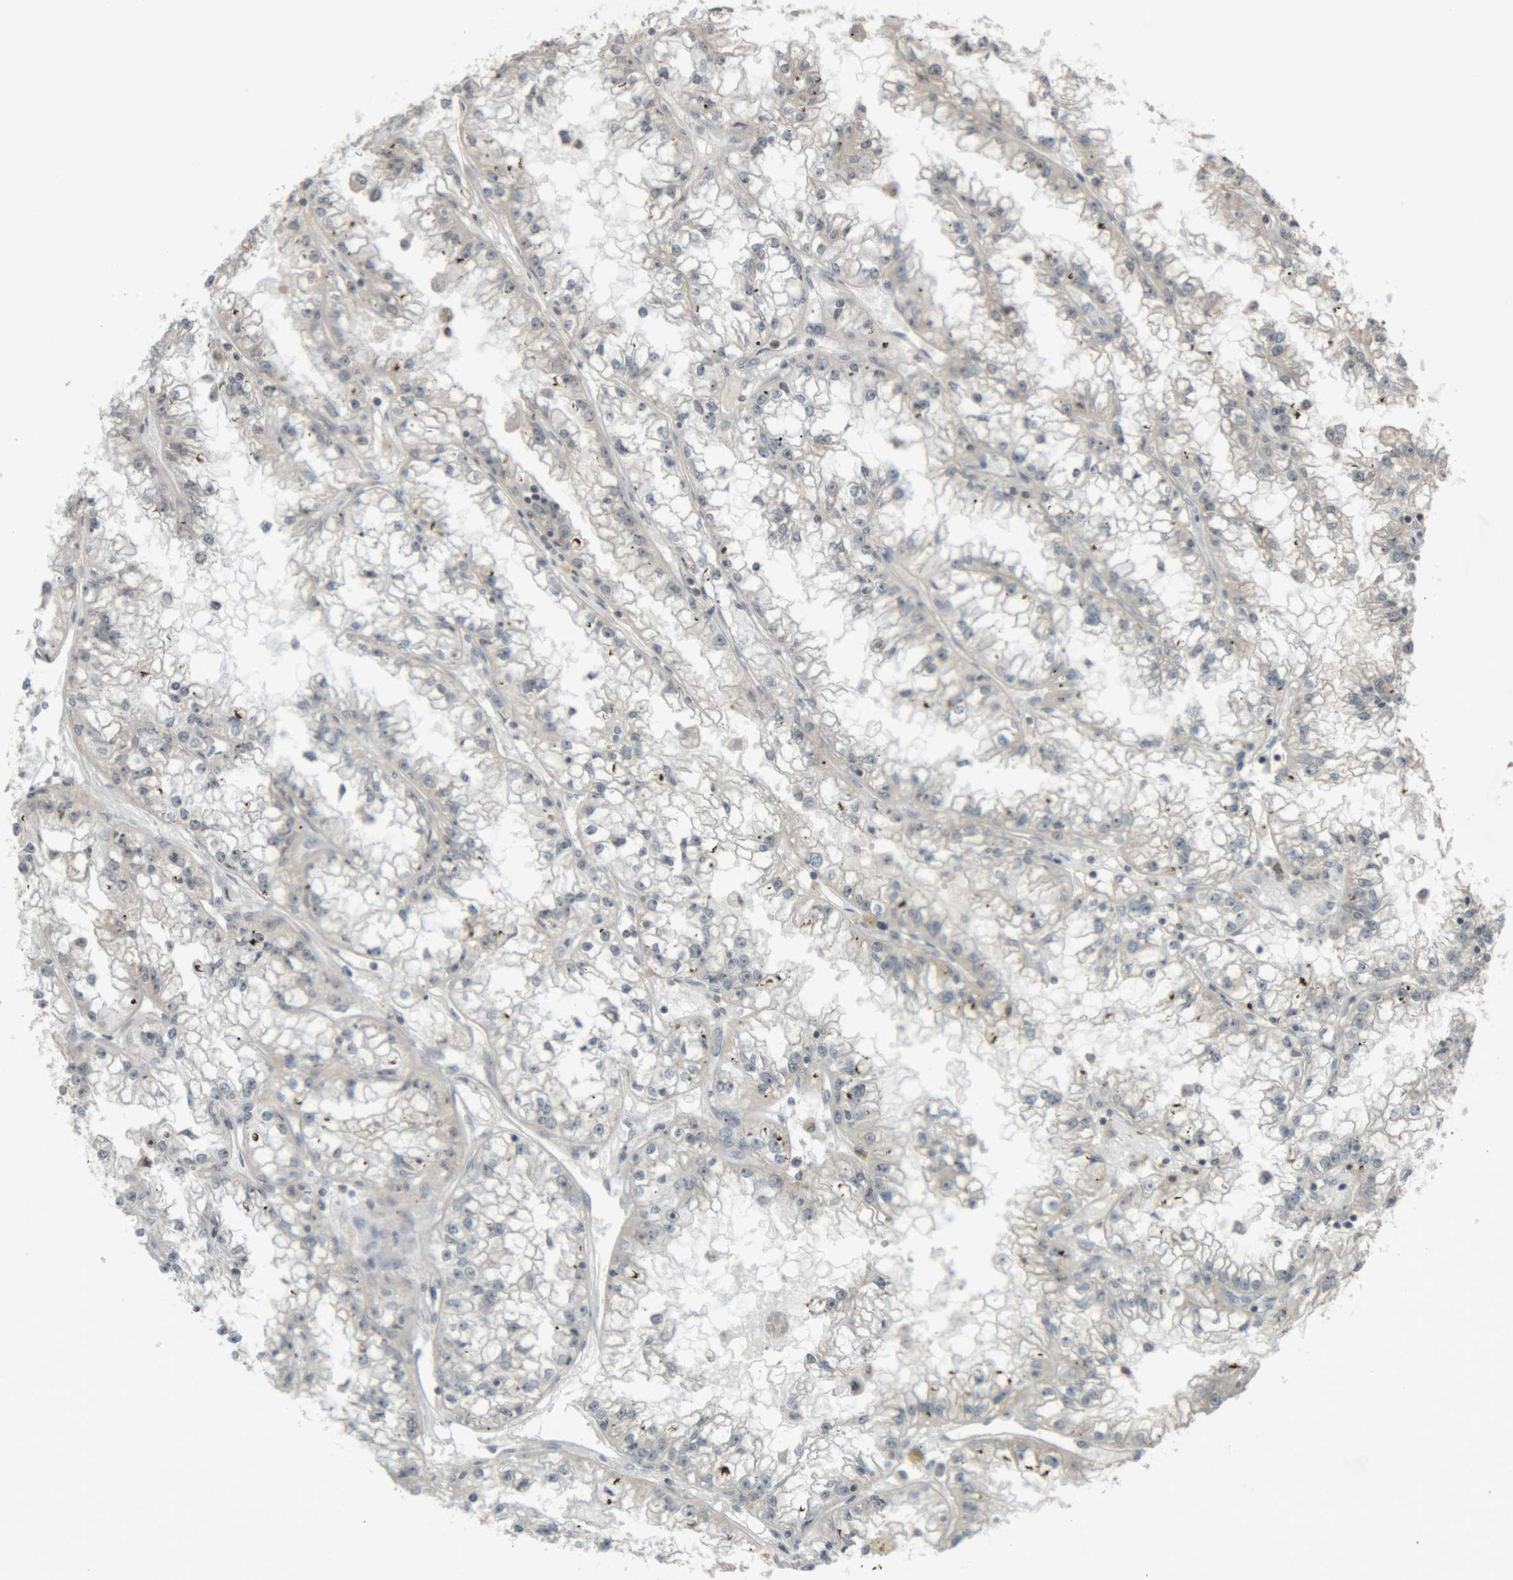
{"staining": {"intensity": "negative", "quantity": "none", "location": "none"}, "tissue": "renal cancer", "cell_type": "Tumor cells", "image_type": "cancer", "snomed": [{"axis": "morphology", "description": "Adenocarcinoma, NOS"}, {"axis": "topography", "description": "Kidney"}], "caption": "Immunohistochemical staining of renal adenocarcinoma demonstrates no significant positivity in tumor cells.", "gene": "RPF1", "patient": {"sex": "male", "age": 56}}